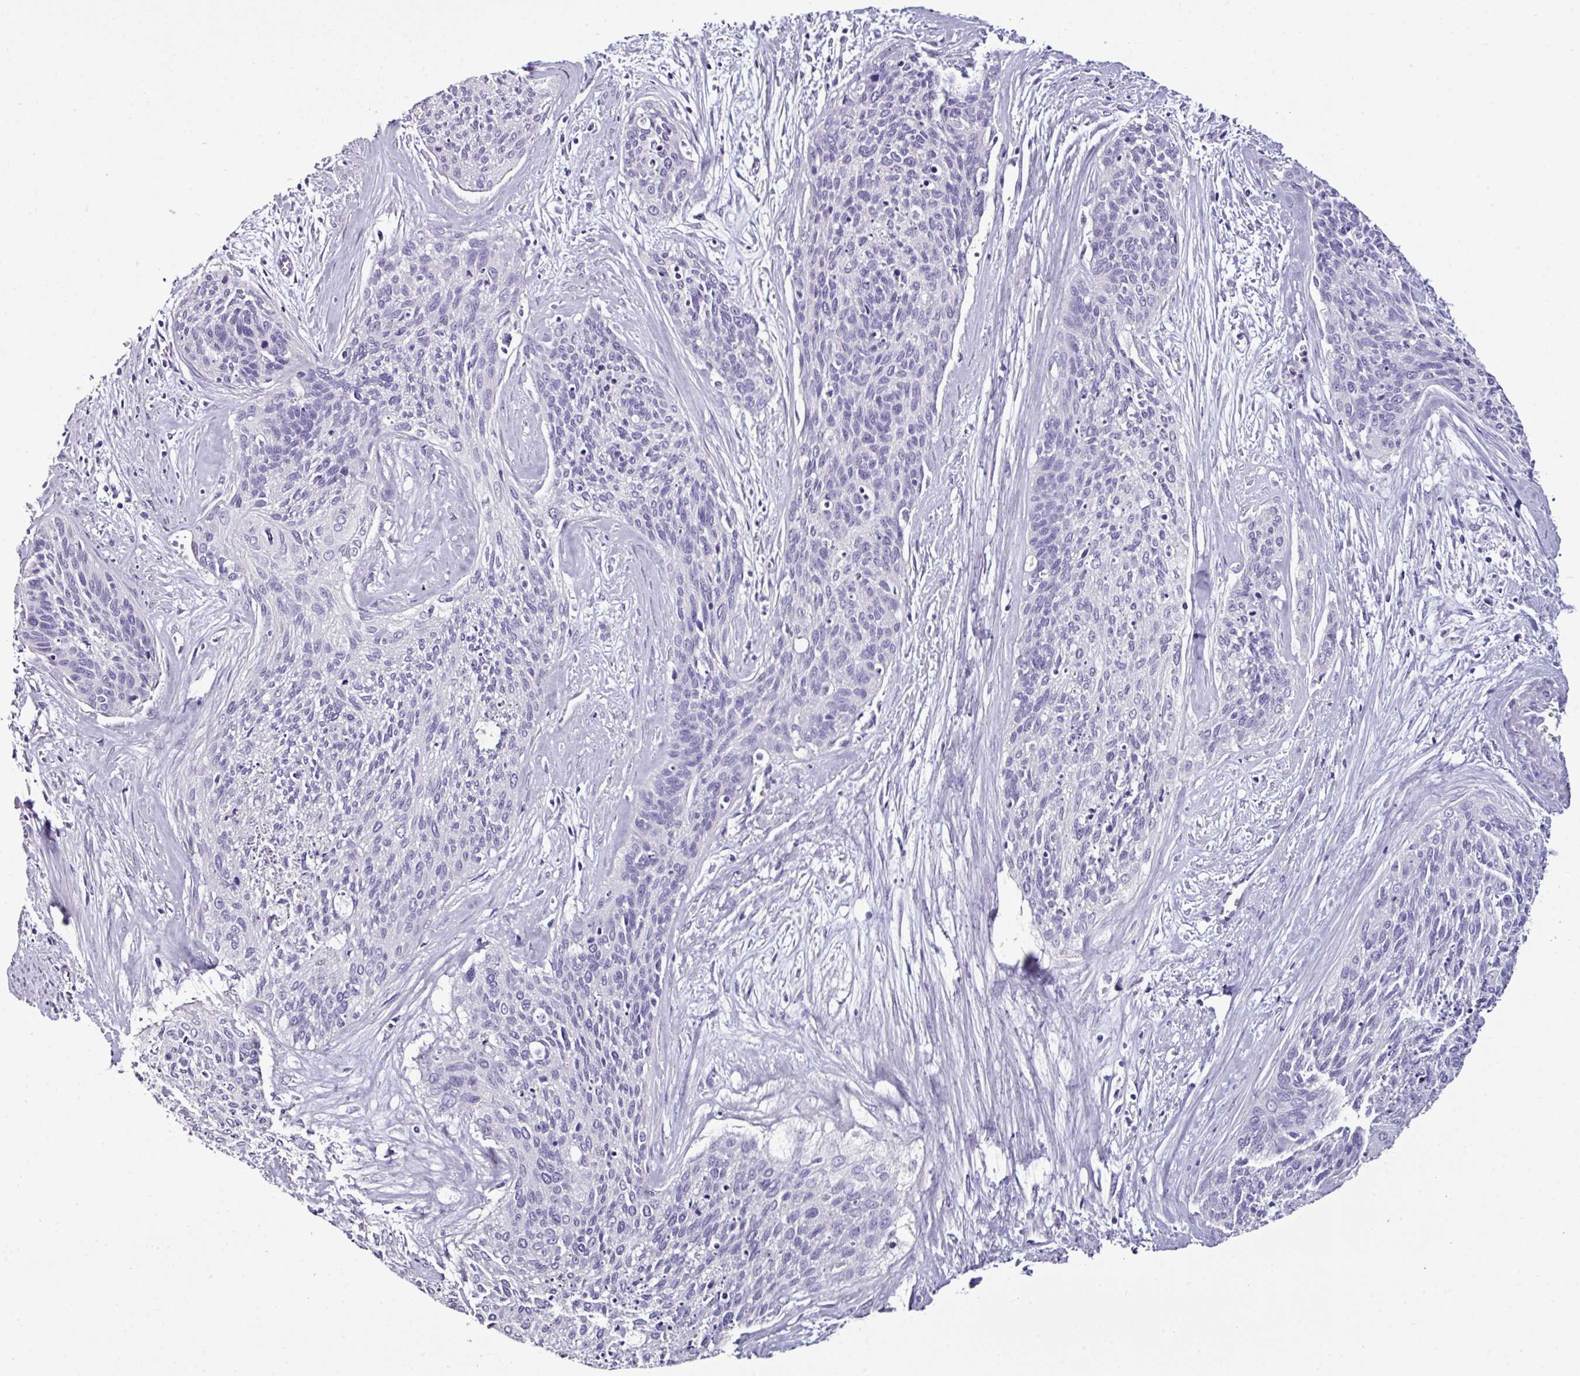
{"staining": {"intensity": "negative", "quantity": "none", "location": "none"}, "tissue": "cervical cancer", "cell_type": "Tumor cells", "image_type": "cancer", "snomed": [{"axis": "morphology", "description": "Squamous cell carcinoma, NOS"}, {"axis": "topography", "description": "Cervix"}], "caption": "Tumor cells show no significant protein staining in cervical cancer (squamous cell carcinoma). Brightfield microscopy of immunohistochemistry stained with DAB (brown) and hematoxylin (blue), captured at high magnification.", "gene": "GLP2R", "patient": {"sex": "female", "age": 55}}